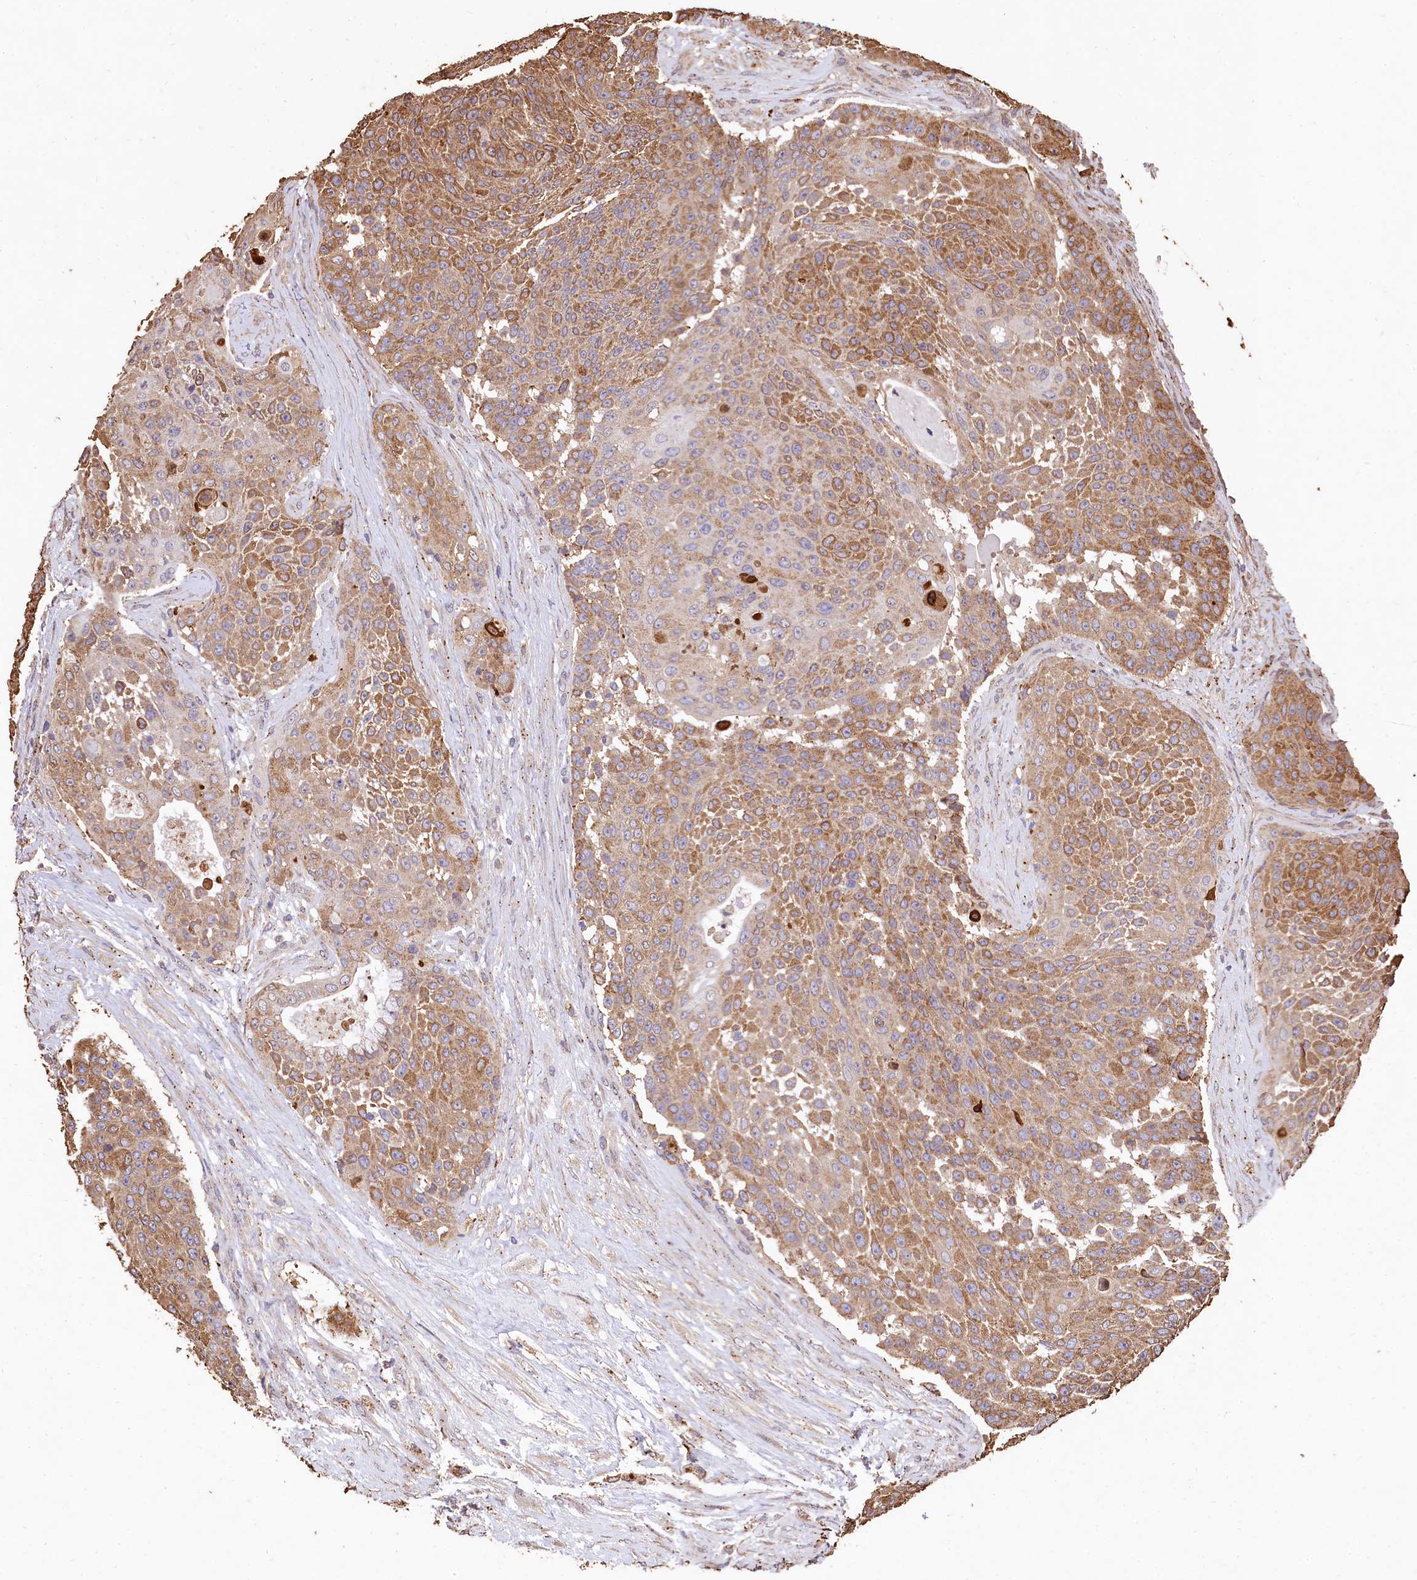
{"staining": {"intensity": "moderate", "quantity": ">75%", "location": "cytoplasmic/membranous"}, "tissue": "urothelial cancer", "cell_type": "Tumor cells", "image_type": "cancer", "snomed": [{"axis": "morphology", "description": "Urothelial carcinoma, High grade"}, {"axis": "topography", "description": "Urinary bladder"}], "caption": "Immunohistochemical staining of human urothelial cancer demonstrates medium levels of moderate cytoplasmic/membranous positivity in about >75% of tumor cells.", "gene": "LSM4", "patient": {"sex": "female", "age": 63}}